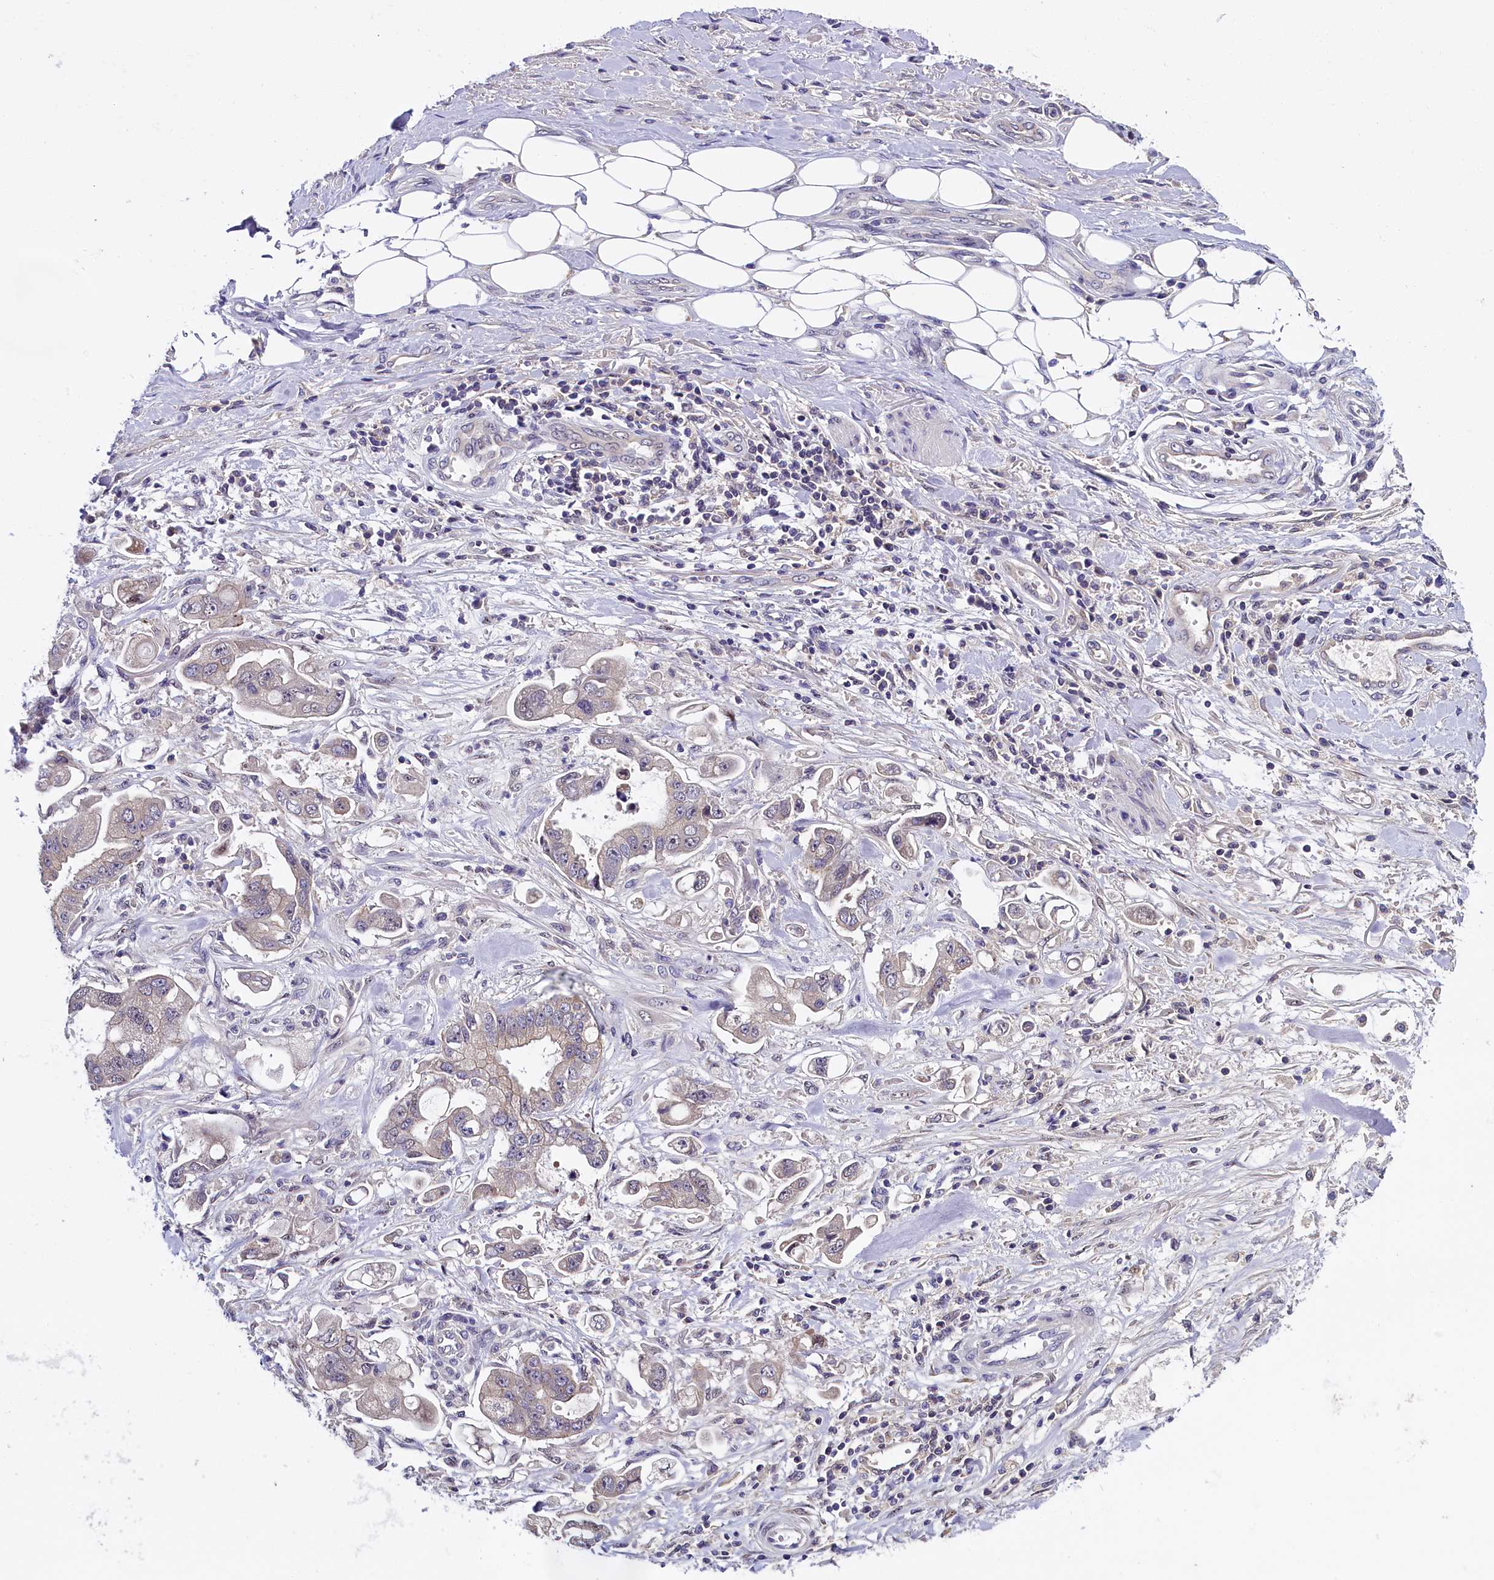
{"staining": {"intensity": "negative", "quantity": "none", "location": "none"}, "tissue": "stomach cancer", "cell_type": "Tumor cells", "image_type": "cancer", "snomed": [{"axis": "morphology", "description": "Adenocarcinoma, NOS"}, {"axis": "topography", "description": "Stomach"}], "caption": "This histopathology image is of stomach cancer stained with immunohistochemistry (IHC) to label a protein in brown with the nuclei are counter-stained blue. There is no staining in tumor cells.", "gene": "ENKD1", "patient": {"sex": "male", "age": 62}}